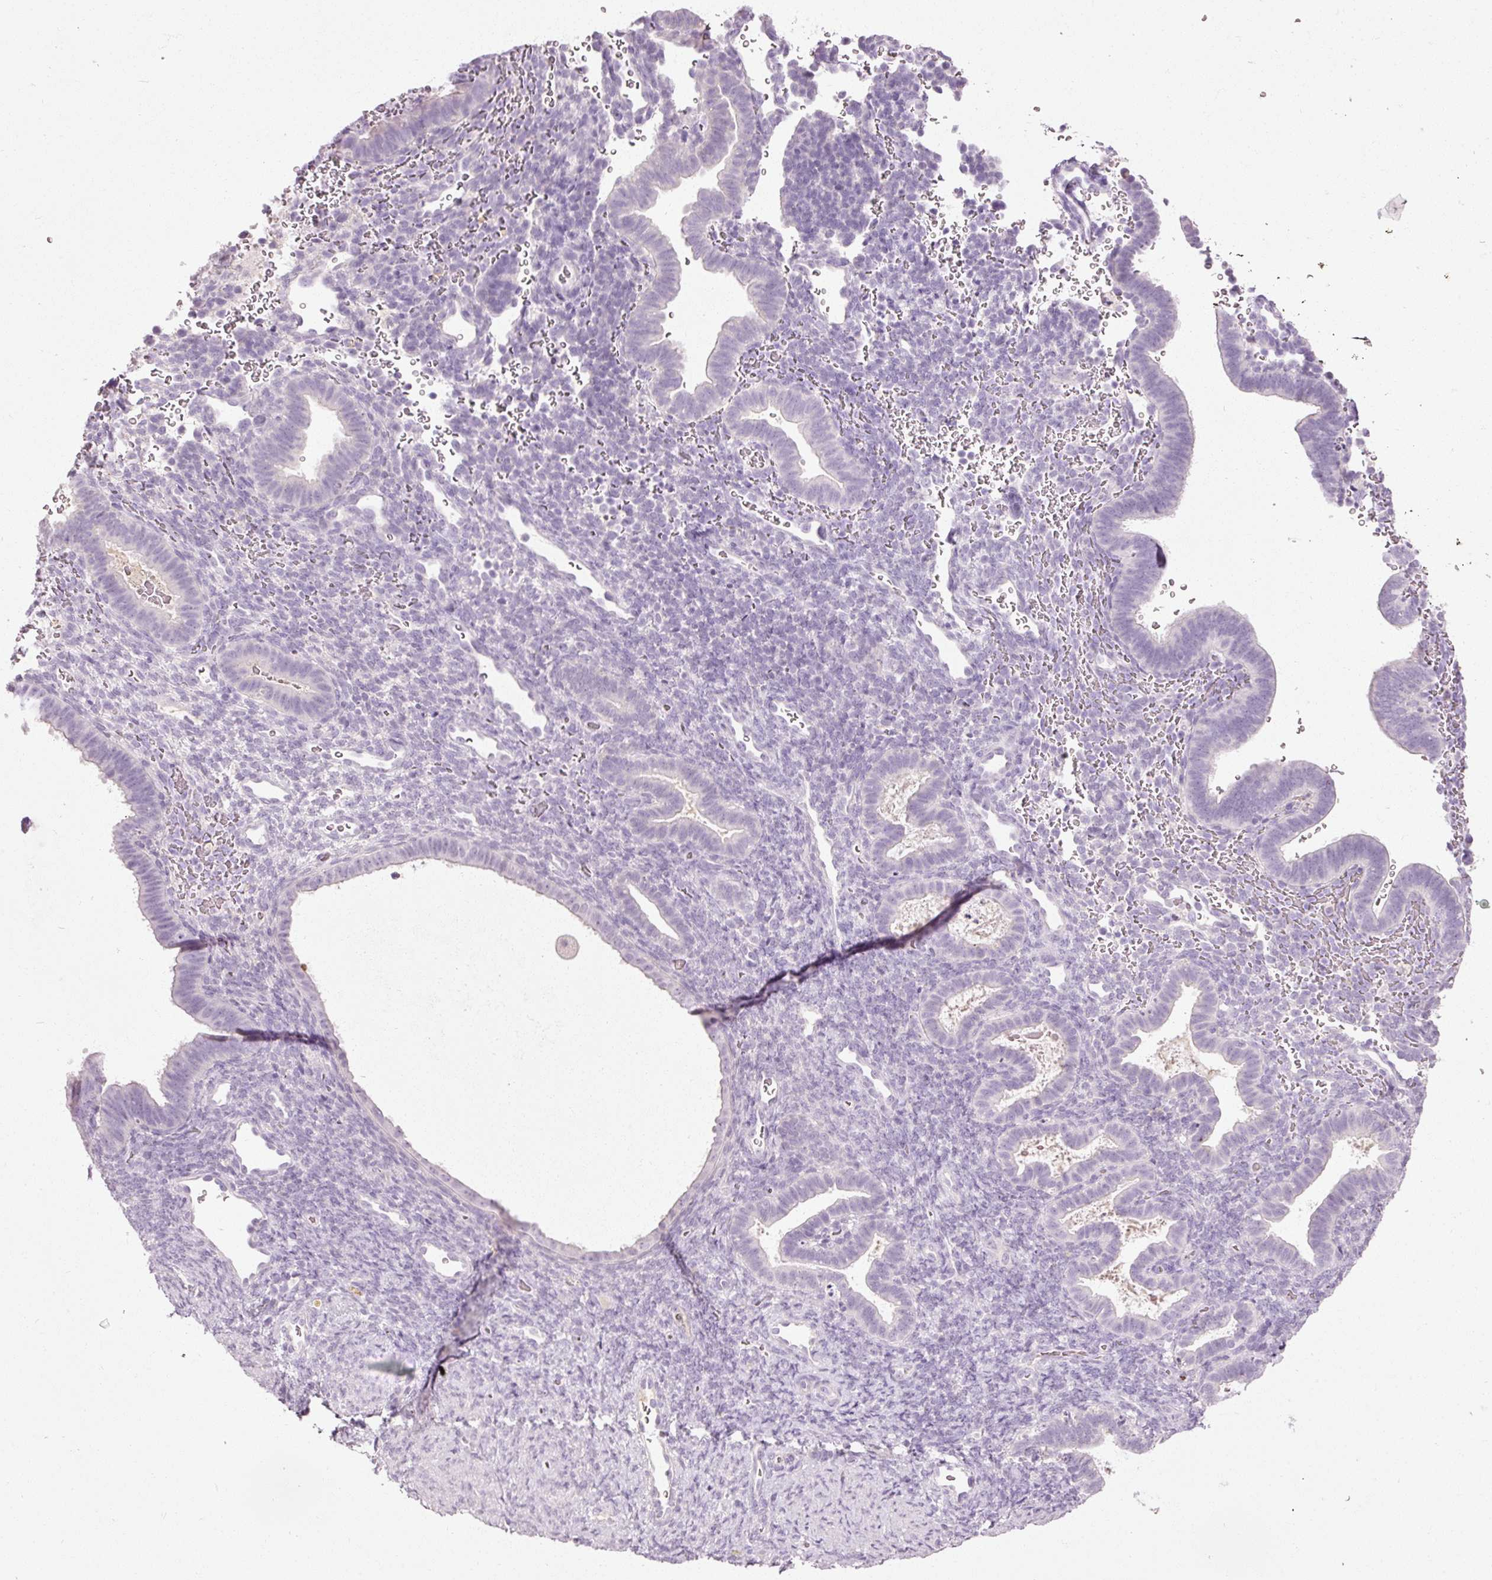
{"staining": {"intensity": "negative", "quantity": "none", "location": "none"}, "tissue": "endometrium", "cell_type": "Cells in endometrial stroma", "image_type": "normal", "snomed": [{"axis": "morphology", "description": "Normal tissue, NOS"}, {"axis": "topography", "description": "Endometrium"}], "caption": "Cells in endometrial stroma are negative for brown protein staining in normal endometrium. (DAB IHC visualized using brightfield microscopy, high magnification).", "gene": "MUC5AC", "patient": {"sex": "female", "age": 34}}